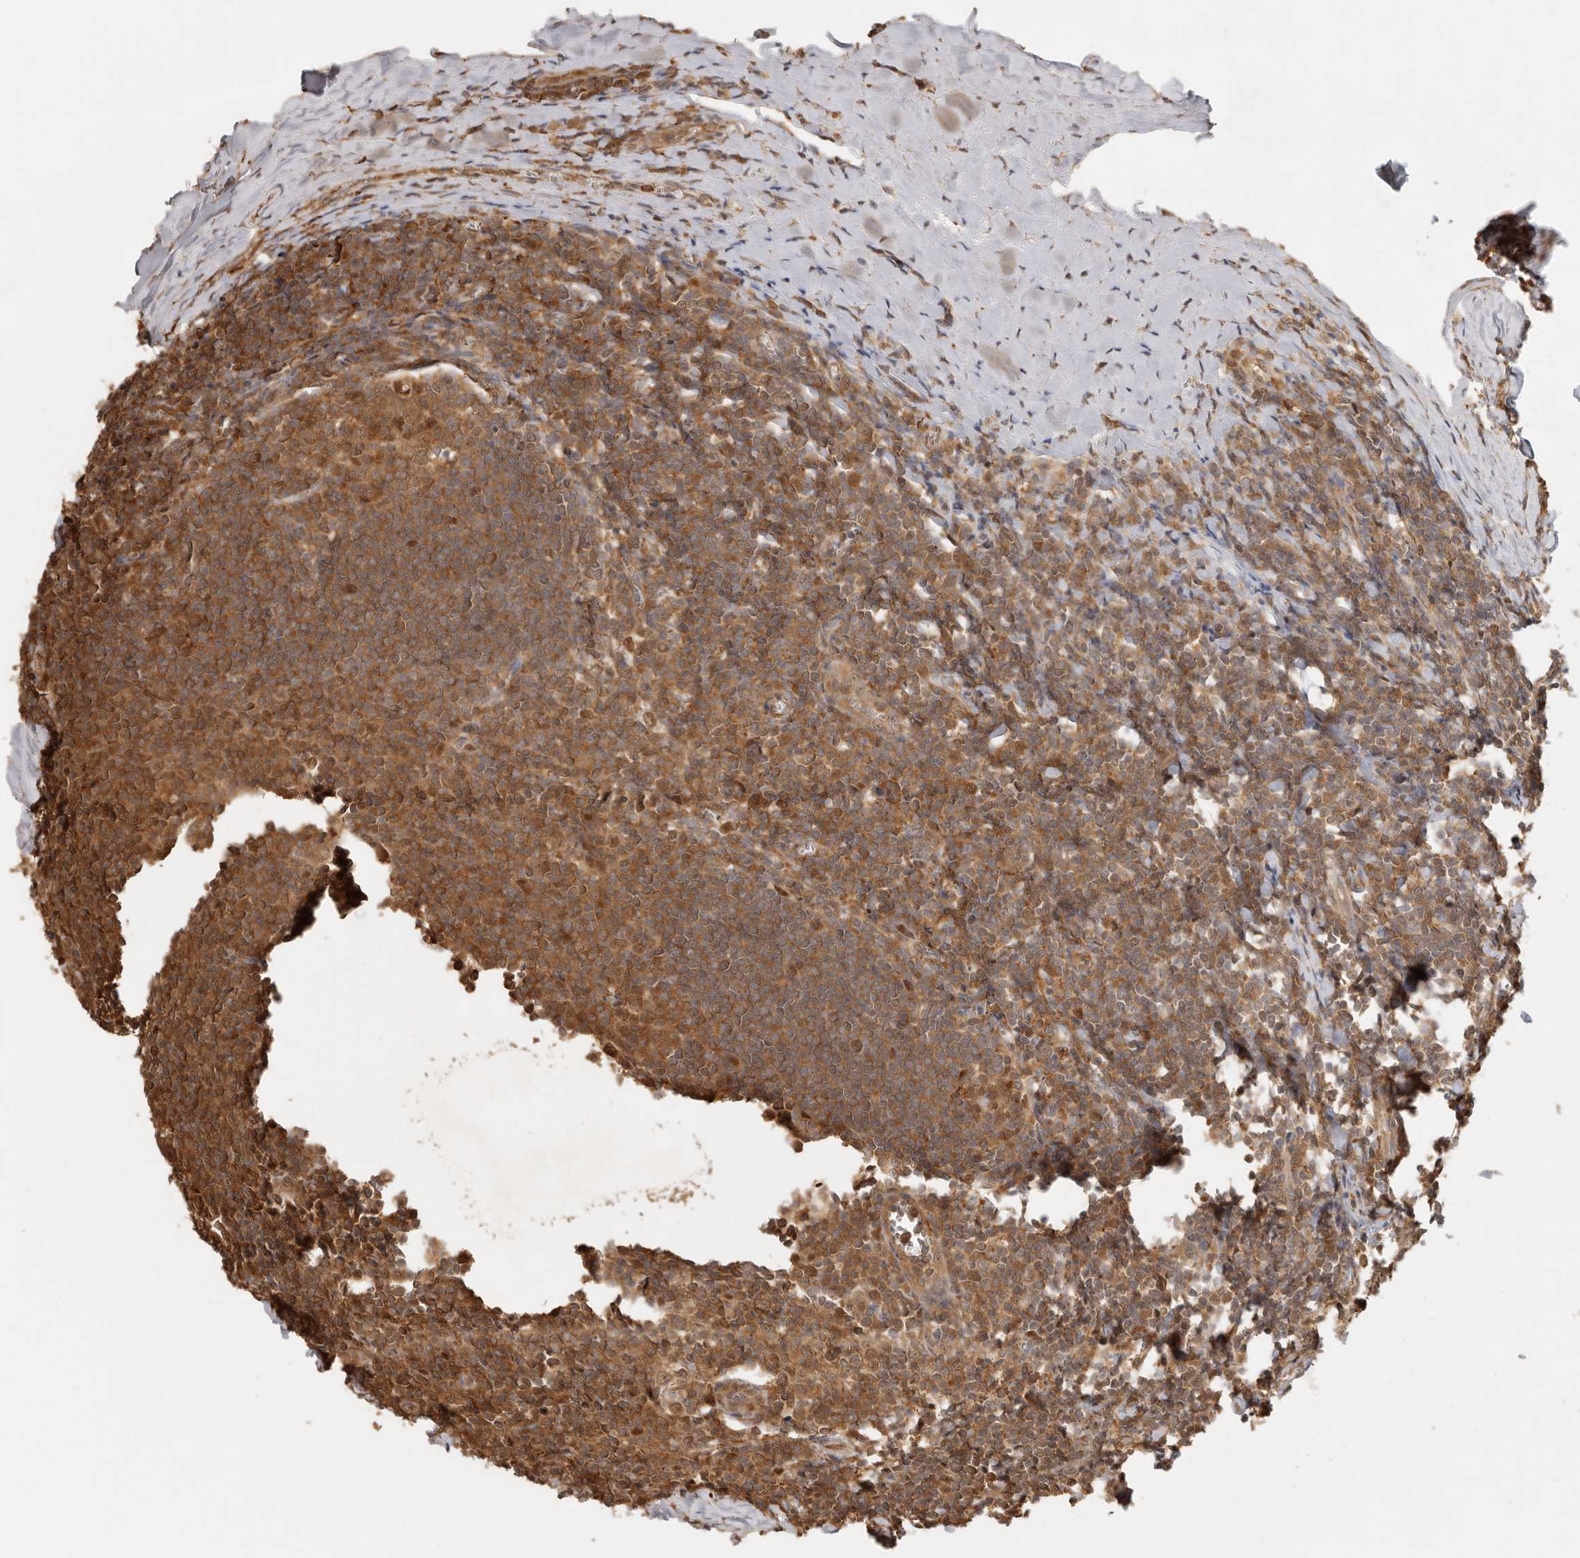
{"staining": {"intensity": "moderate", "quantity": ">75%", "location": "cytoplasmic/membranous,nuclear"}, "tissue": "tonsil", "cell_type": "Germinal center cells", "image_type": "normal", "snomed": [{"axis": "morphology", "description": "Normal tissue, NOS"}, {"axis": "topography", "description": "Tonsil"}], "caption": "This histopathology image shows immunohistochemistry staining of benign tonsil, with medium moderate cytoplasmic/membranous,nuclear expression in approximately >75% of germinal center cells.", "gene": "PSMA5", "patient": {"sex": "male", "age": 27}}